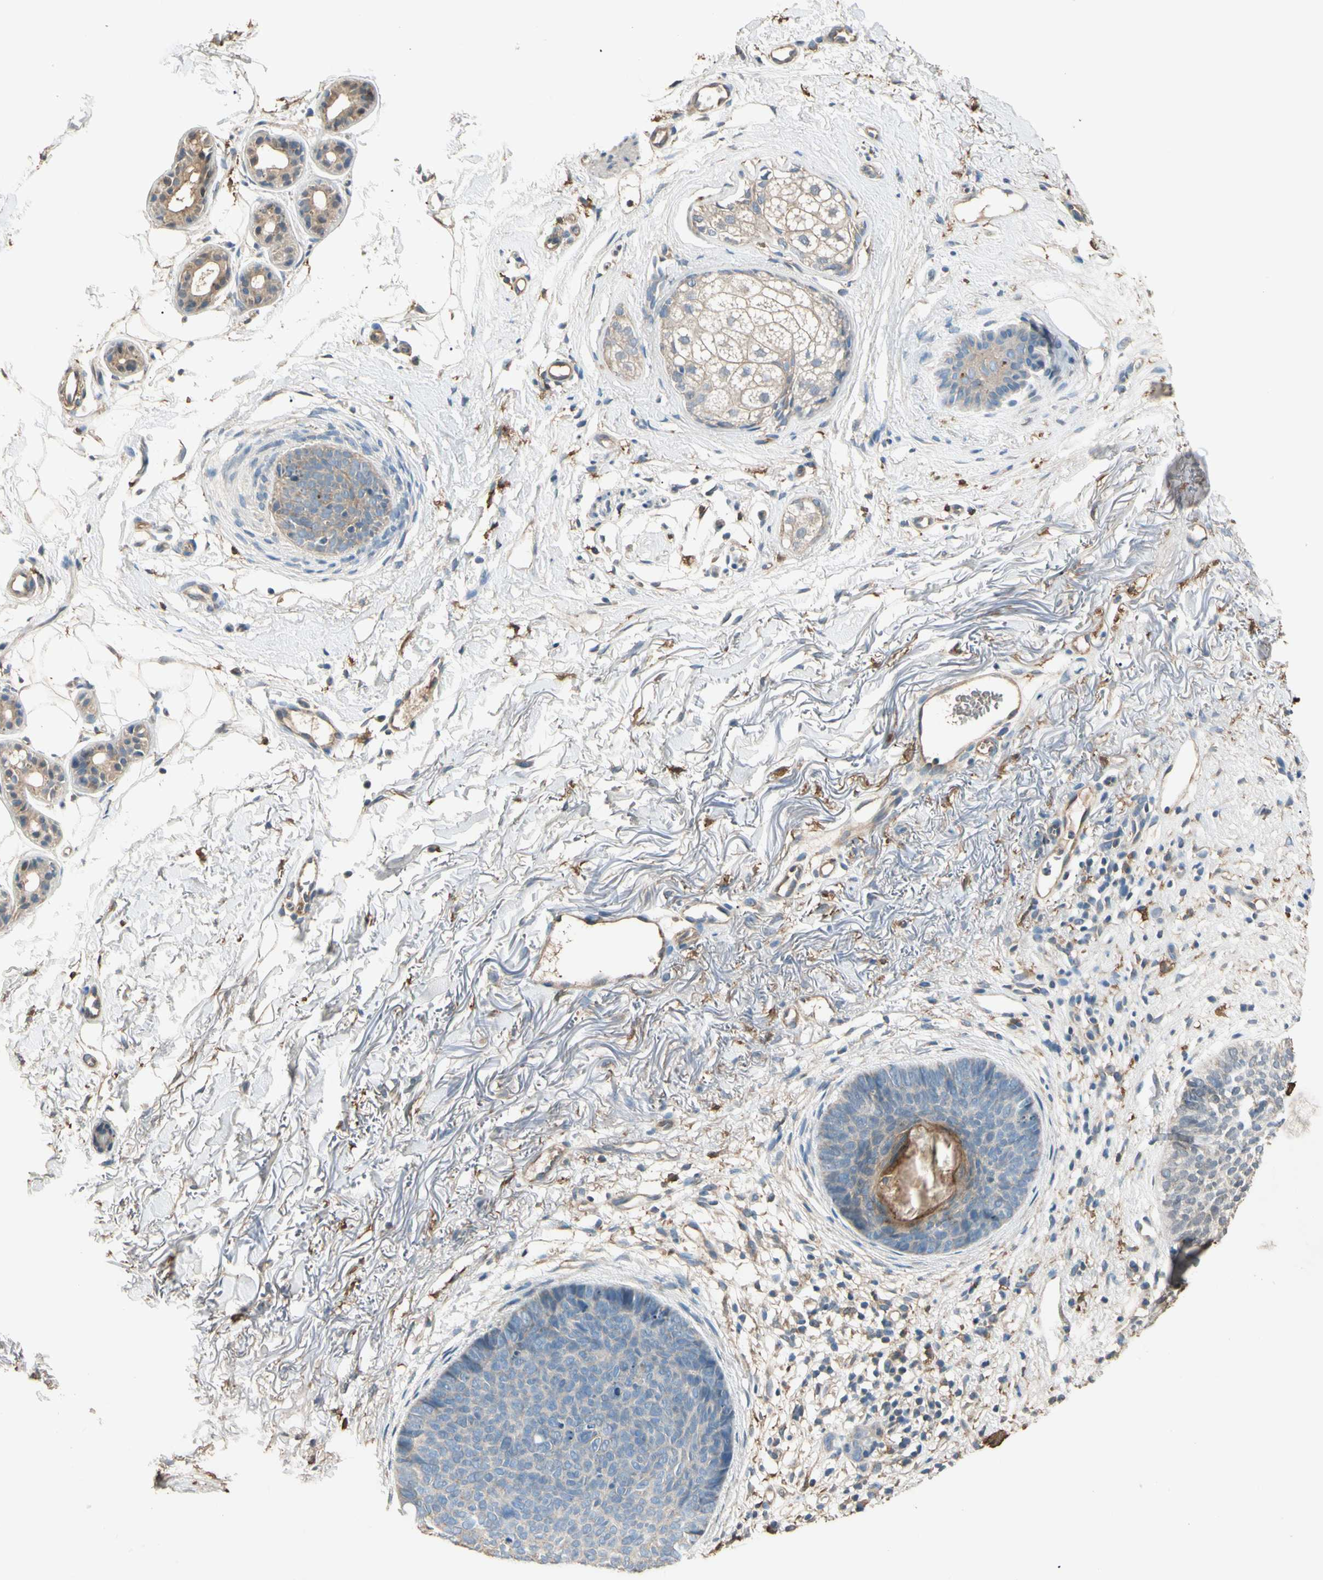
{"staining": {"intensity": "weak", "quantity": "<25%", "location": "cytoplasmic/membranous"}, "tissue": "skin cancer", "cell_type": "Tumor cells", "image_type": "cancer", "snomed": [{"axis": "morphology", "description": "Basal cell carcinoma"}, {"axis": "topography", "description": "Skin"}], "caption": "The photomicrograph exhibits no significant expression in tumor cells of skin cancer. The staining was performed using DAB (3,3'-diaminobenzidine) to visualize the protein expression in brown, while the nuclei were stained in blue with hematoxylin (Magnification: 20x).", "gene": "CDH6", "patient": {"sex": "female", "age": 70}}